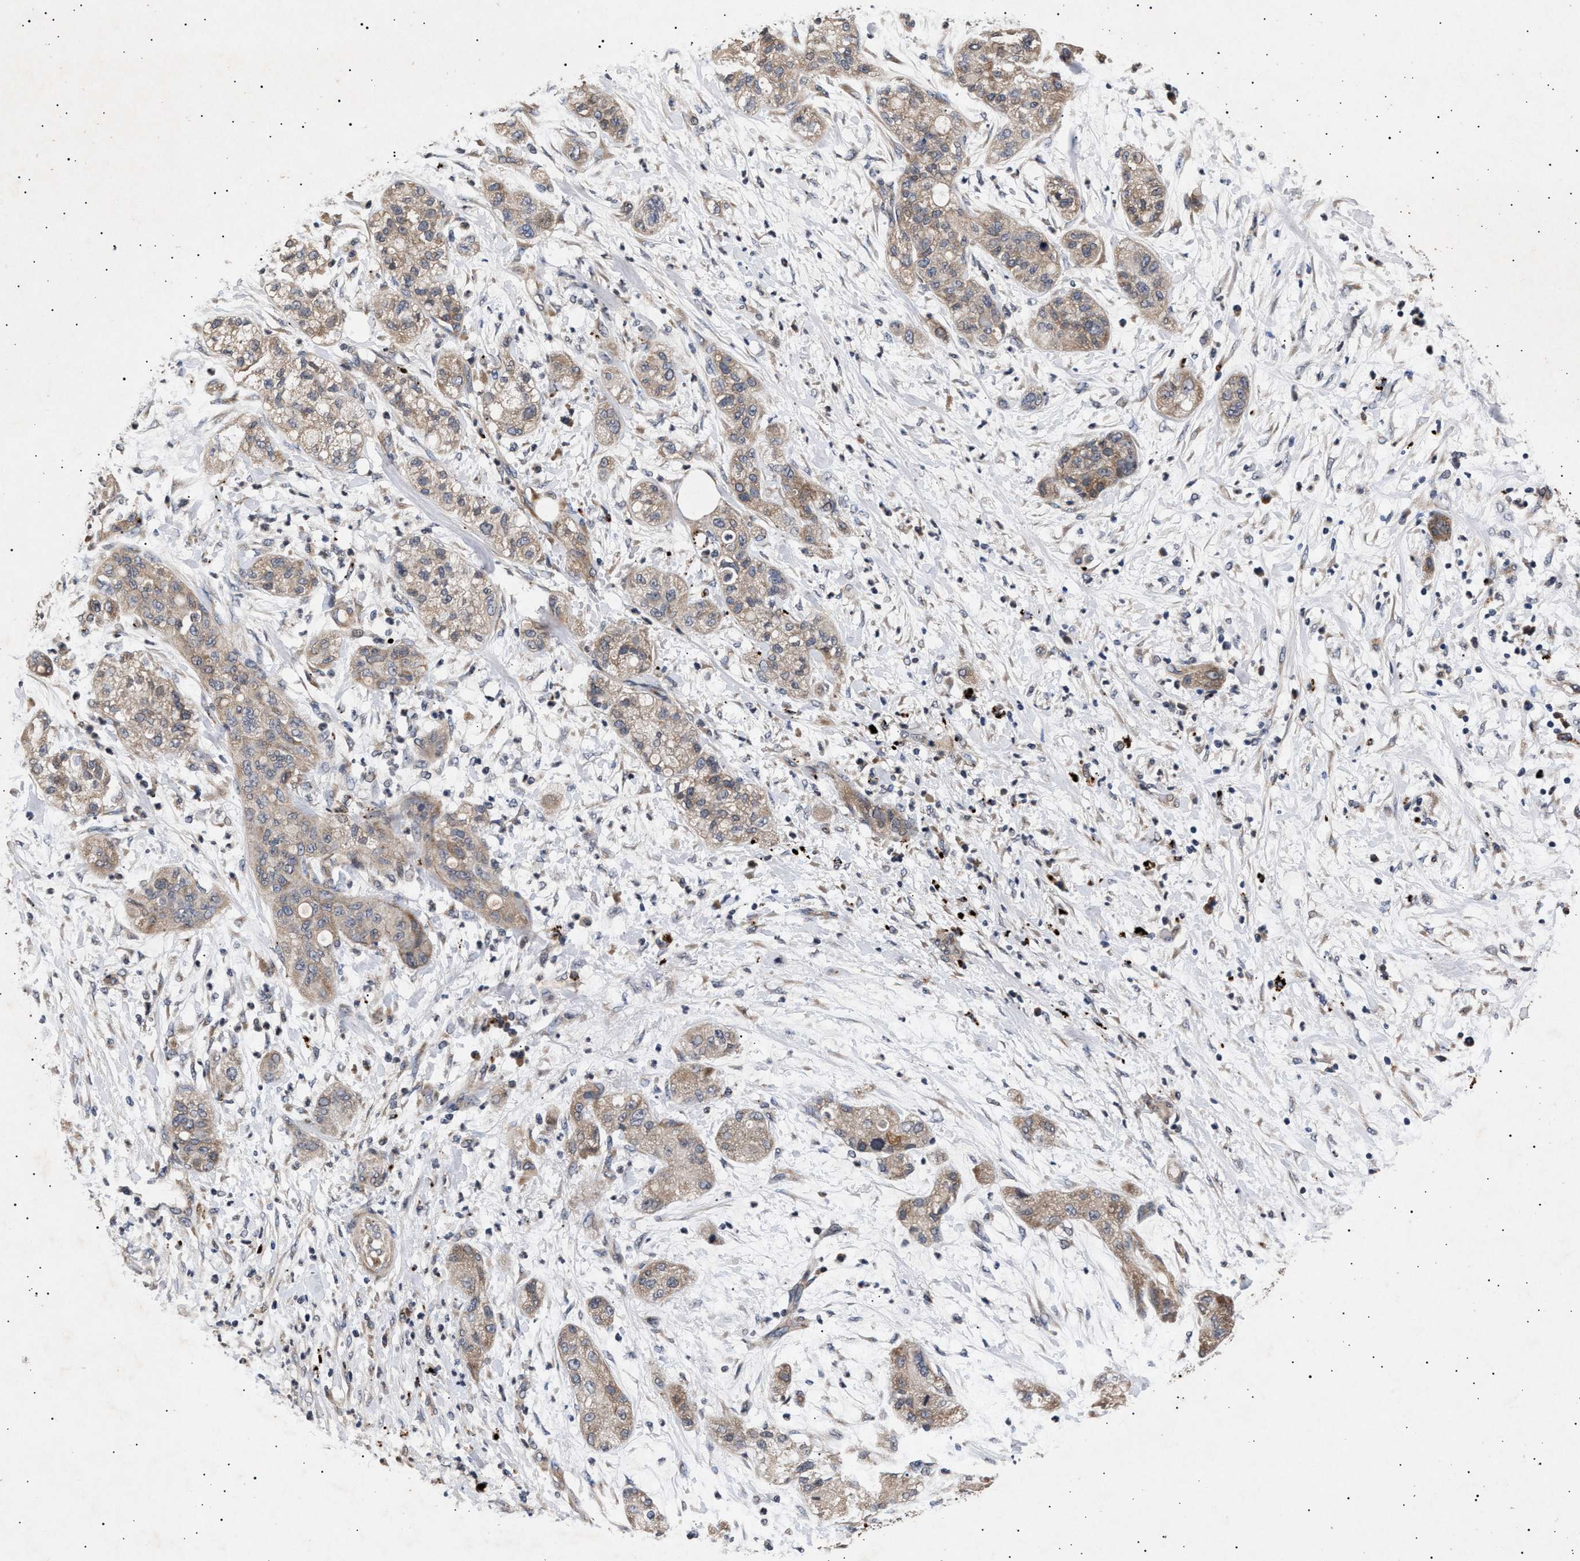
{"staining": {"intensity": "moderate", "quantity": ">75%", "location": "cytoplasmic/membranous"}, "tissue": "pancreatic cancer", "cell_type": "Tumor cells", "image_type": "cancer", "snomed": [{"axis": "morphology", "description": "Adenocarcinoma, NOS"}, {"axis": "topography", "description": "Pancreas"}], "caption": "Protein staining of pancreatic adenocarcinoma tissue demonstrates moderate cytoplasmic/membranous expression in approximately >75% of tumor cells.", "gene": "ITGB5", "patient": {"sex": "female", "age": 78}}